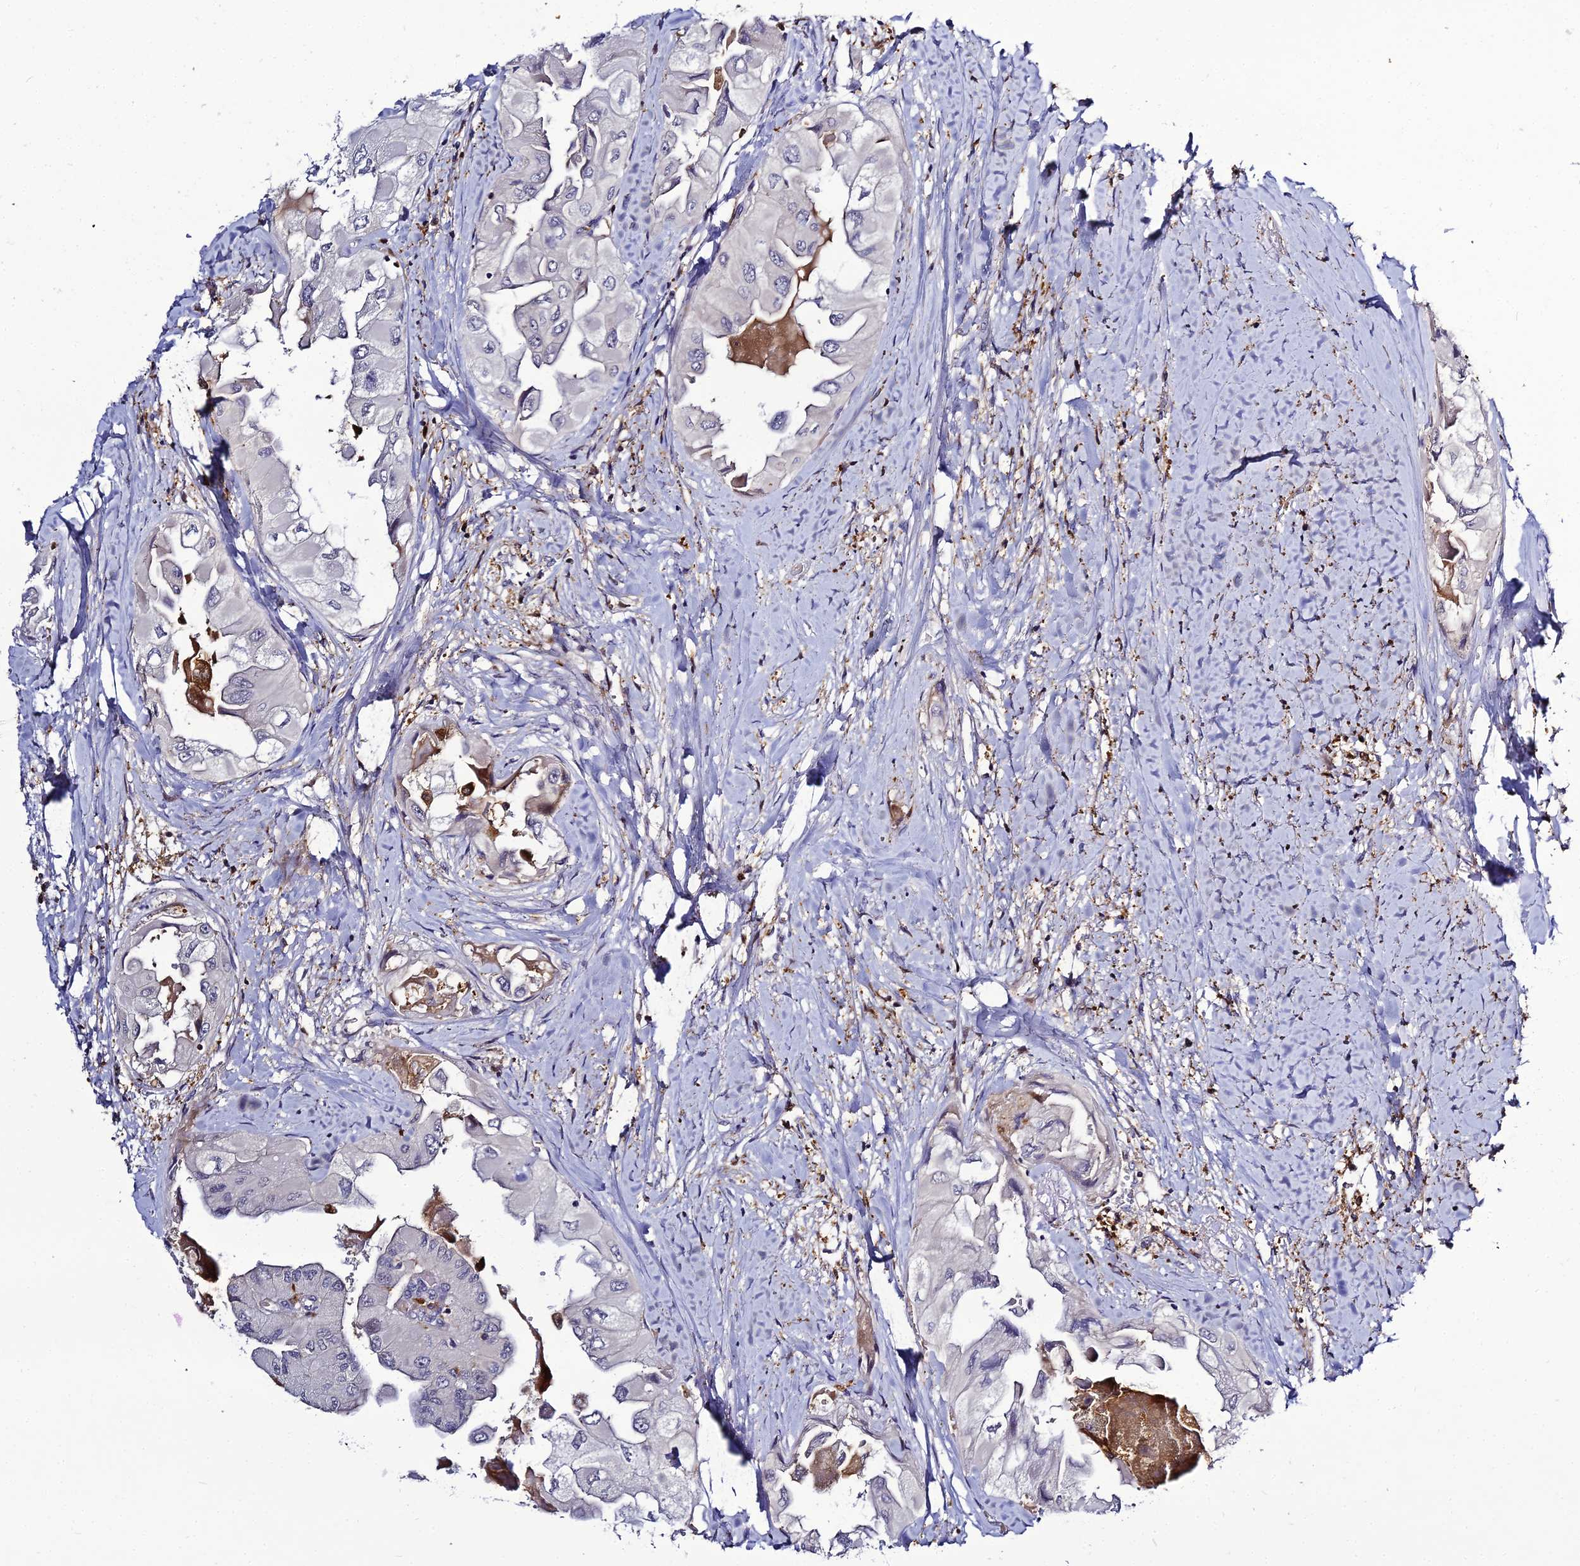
{"staining": {"intensity": "negative", "quantity": "none", "location": "none"}, "tissue": "thyroid cancer", "cell_type": "Tumor cells", "image_type": "cancer", "snomed": [{"axis": "morphology", "description": "Normal tissue, NOS"}, {"axis": "morphology", "description": "Papillary adenocarcinoma, NOS"}, {"axis": "topography", "description": "Thyroid gland"}], "caption": "Papillary adenocarcinoma (thyroid) stained for a protein using immunohistochemistry shows no staining tumor cells.", "gene": "IL4I1", "patient": {"sex": "female", "age": 59}}